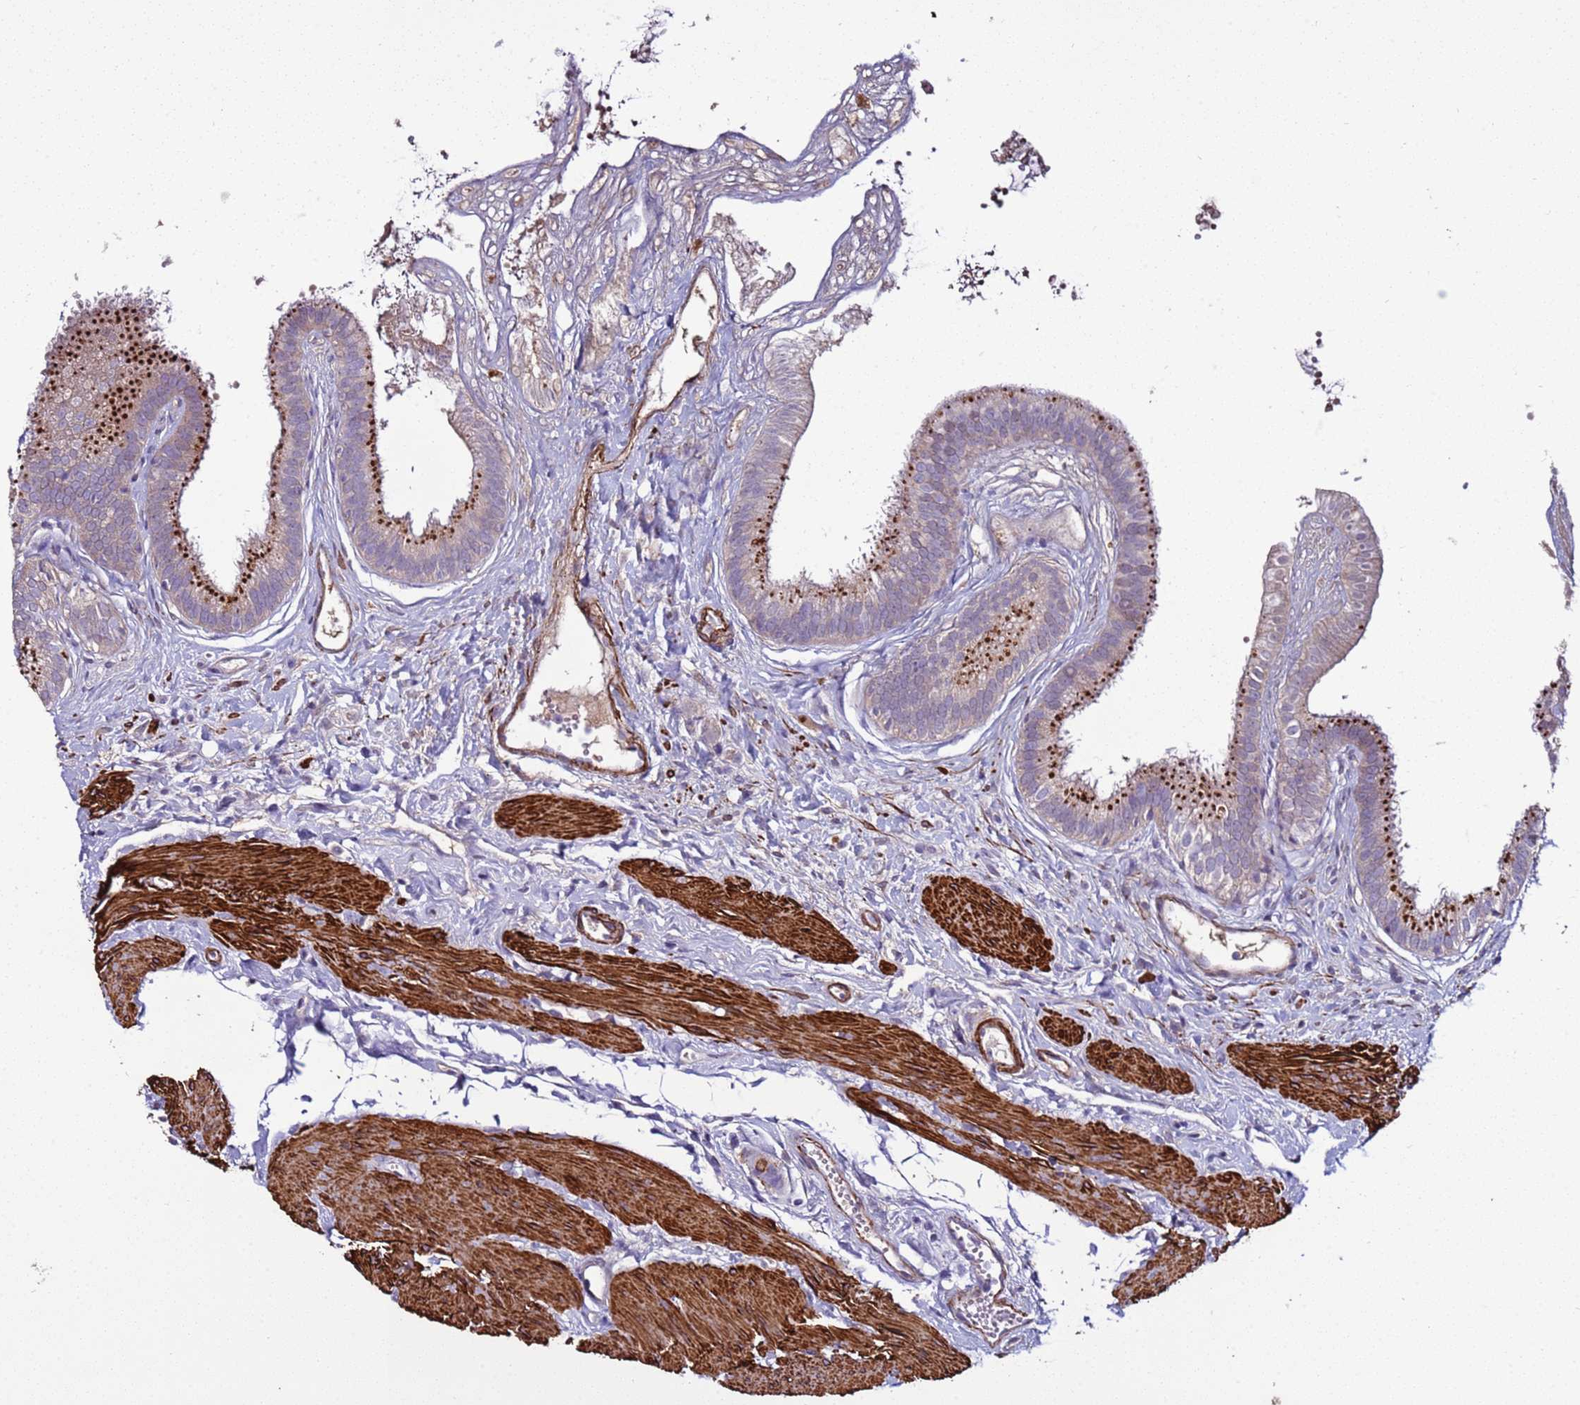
{"staining": {"intensity": "strong", "quantity": "25%-75%", "location": "cytoplasmic/membranous"}, "tissue": "gallbladder", "cell_type": "Glandular cells", "image_type": "normal", "snomed": [{"axis": "morphology", "description": "Normal tissue, NOS"}, {"axis": "topography", "description": "Gallbladder"}], "caption": "Protein expression analysis of benign gallbladder displays strong cytoplasmic/membranous staining in about 25%-75% of glandular cells. (Stains: DAB (3,3'-diaminobenzidine) in brown, nuclei in blue, Microscopy: brightfield microscopy at high magnification).", "gene": "RABL2A", "patient": {"sex": "female", "age": 54}}